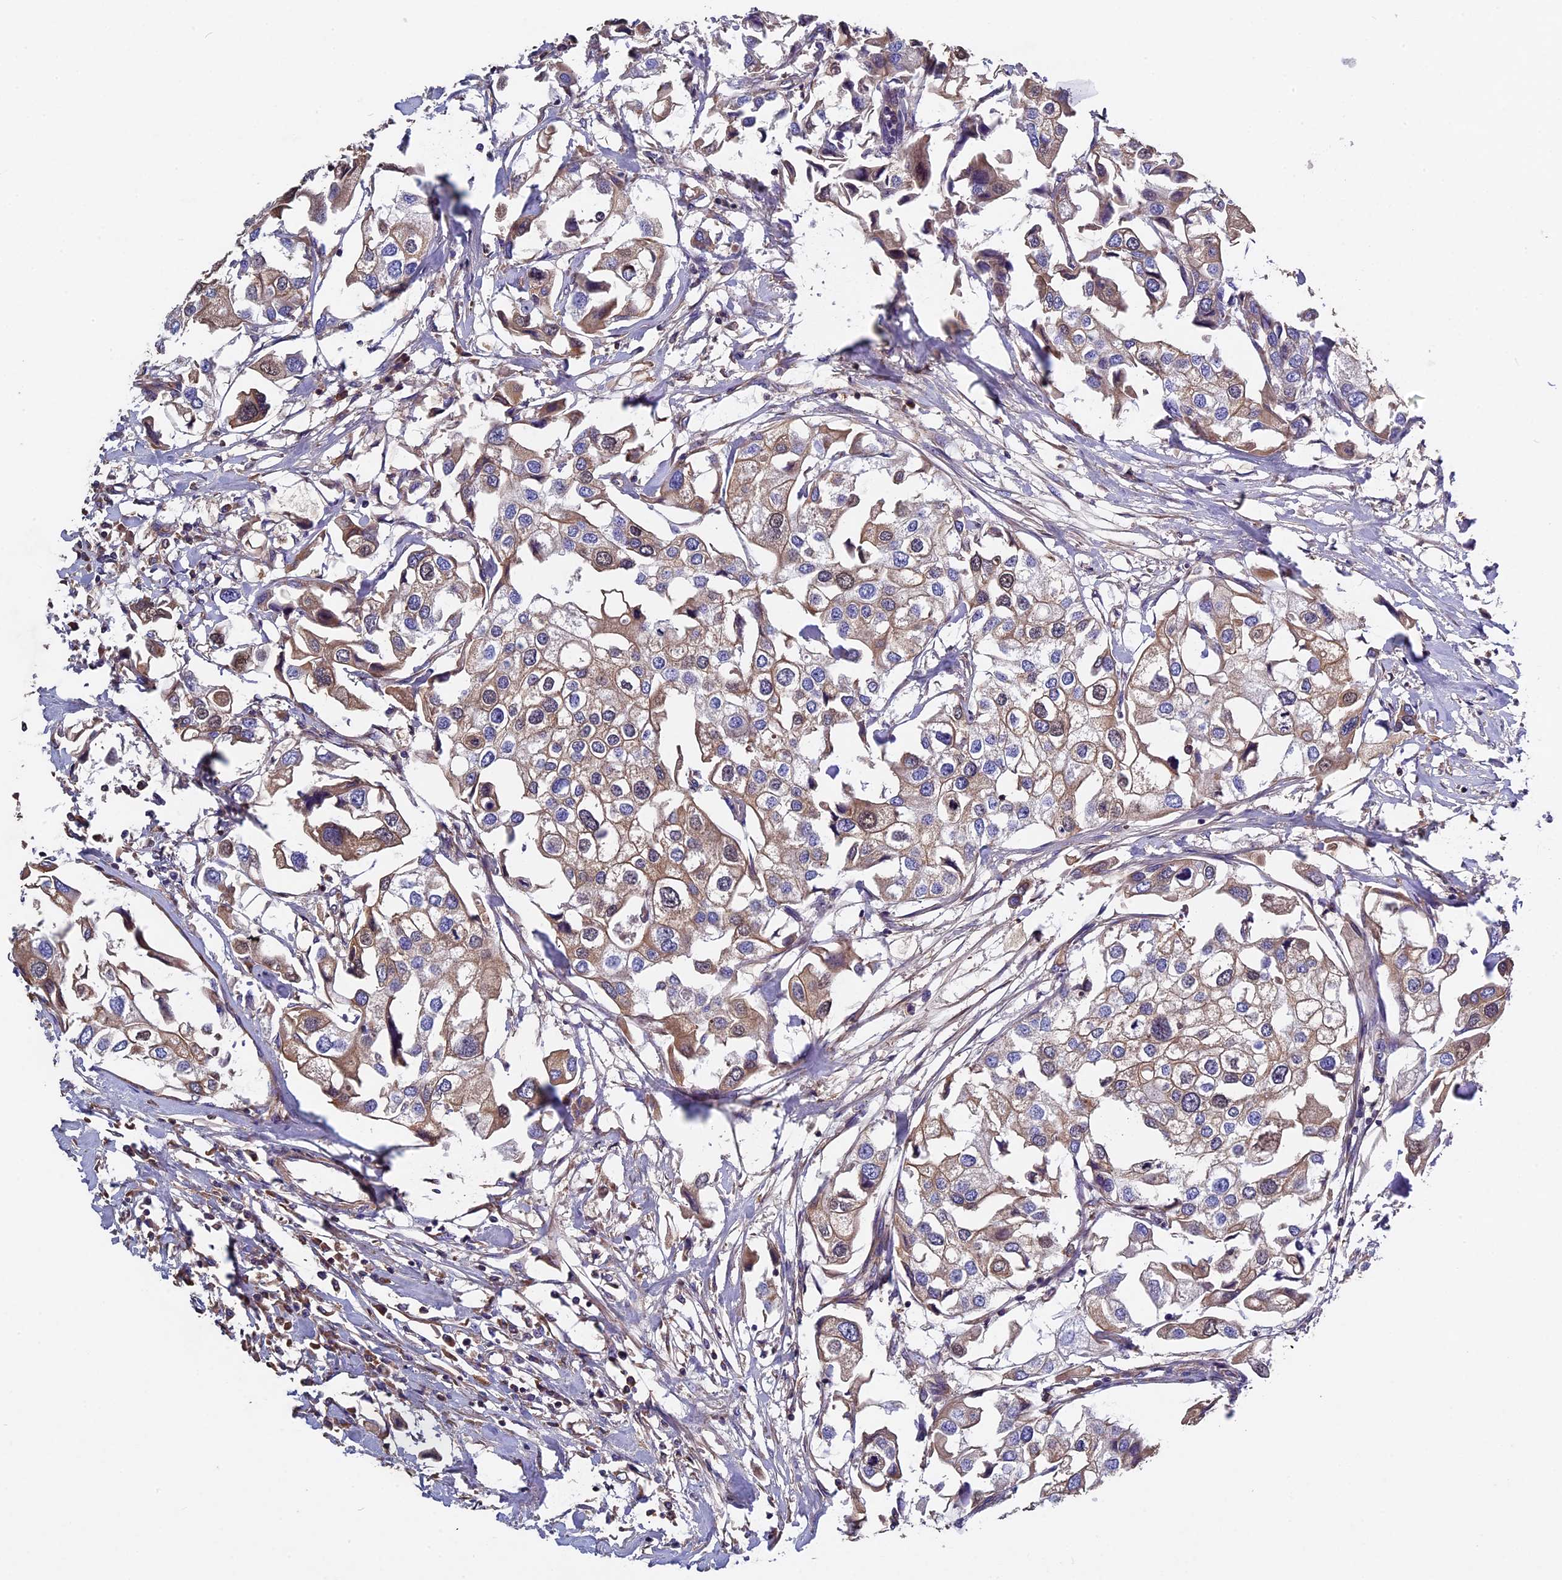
{"staining": {"intensity": "moderate", "quantity": ">75%", "location": "cytoplasmic/membranous"}, "tissue": "urothelial cancer", "cell_type": "Tumor cells", "image_type": "cancer", "snomed": [{"axis": "morphology", "description": "Urothelial carcinoma, High grade"}, {"axis": "topography", "description": "Urinary bladder"}], "caption": "Urothelial carcinoma (high-grade) stained with DAB (3,3'-diaminobenzidine) immunohistochemistry (IHC) exhibits medium levels of moderate cytoplasmic/membranous expression in about >75% of tumor cells.", "gene": "CCDC153", "patient": {"sex": "male", "age": 64}}